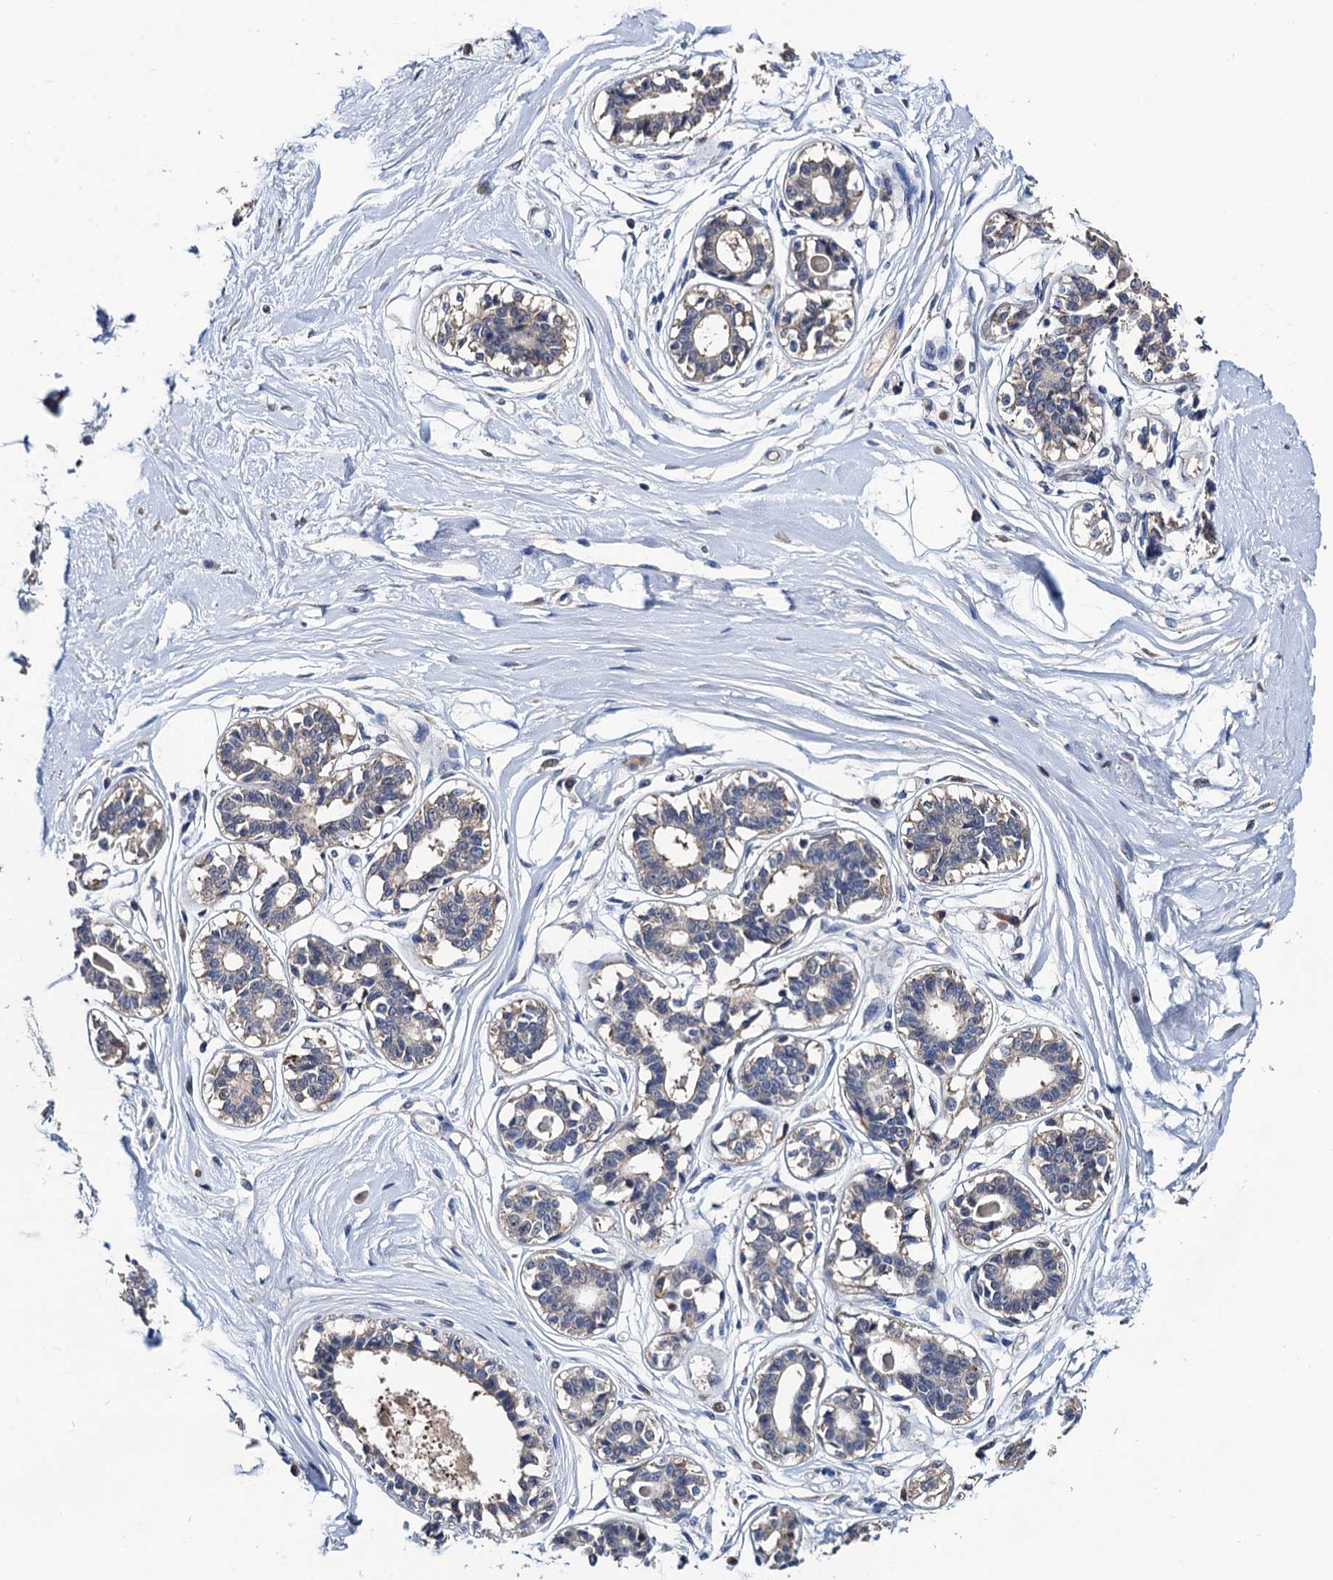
{"staining": {"intensity": "negative", "quantity": "none", "location": "none"}, "tissue": "breast", "cell_type": "Adipocytes", "image_type": "normal", "snomed": [{"axis": "morphology", "description": "Normal tissue, NOS"}, {"axis": "topography", "description": "Breast"}], "caption": "This is a photomicrograph of immunohistochemistry staining of unremarkable breast, which shows no staining in adipocytes. (IHC, brightfield microscopy, high magnification).", "gene": "TRMT112", "patient": {"sex": "female", "age": 45}}